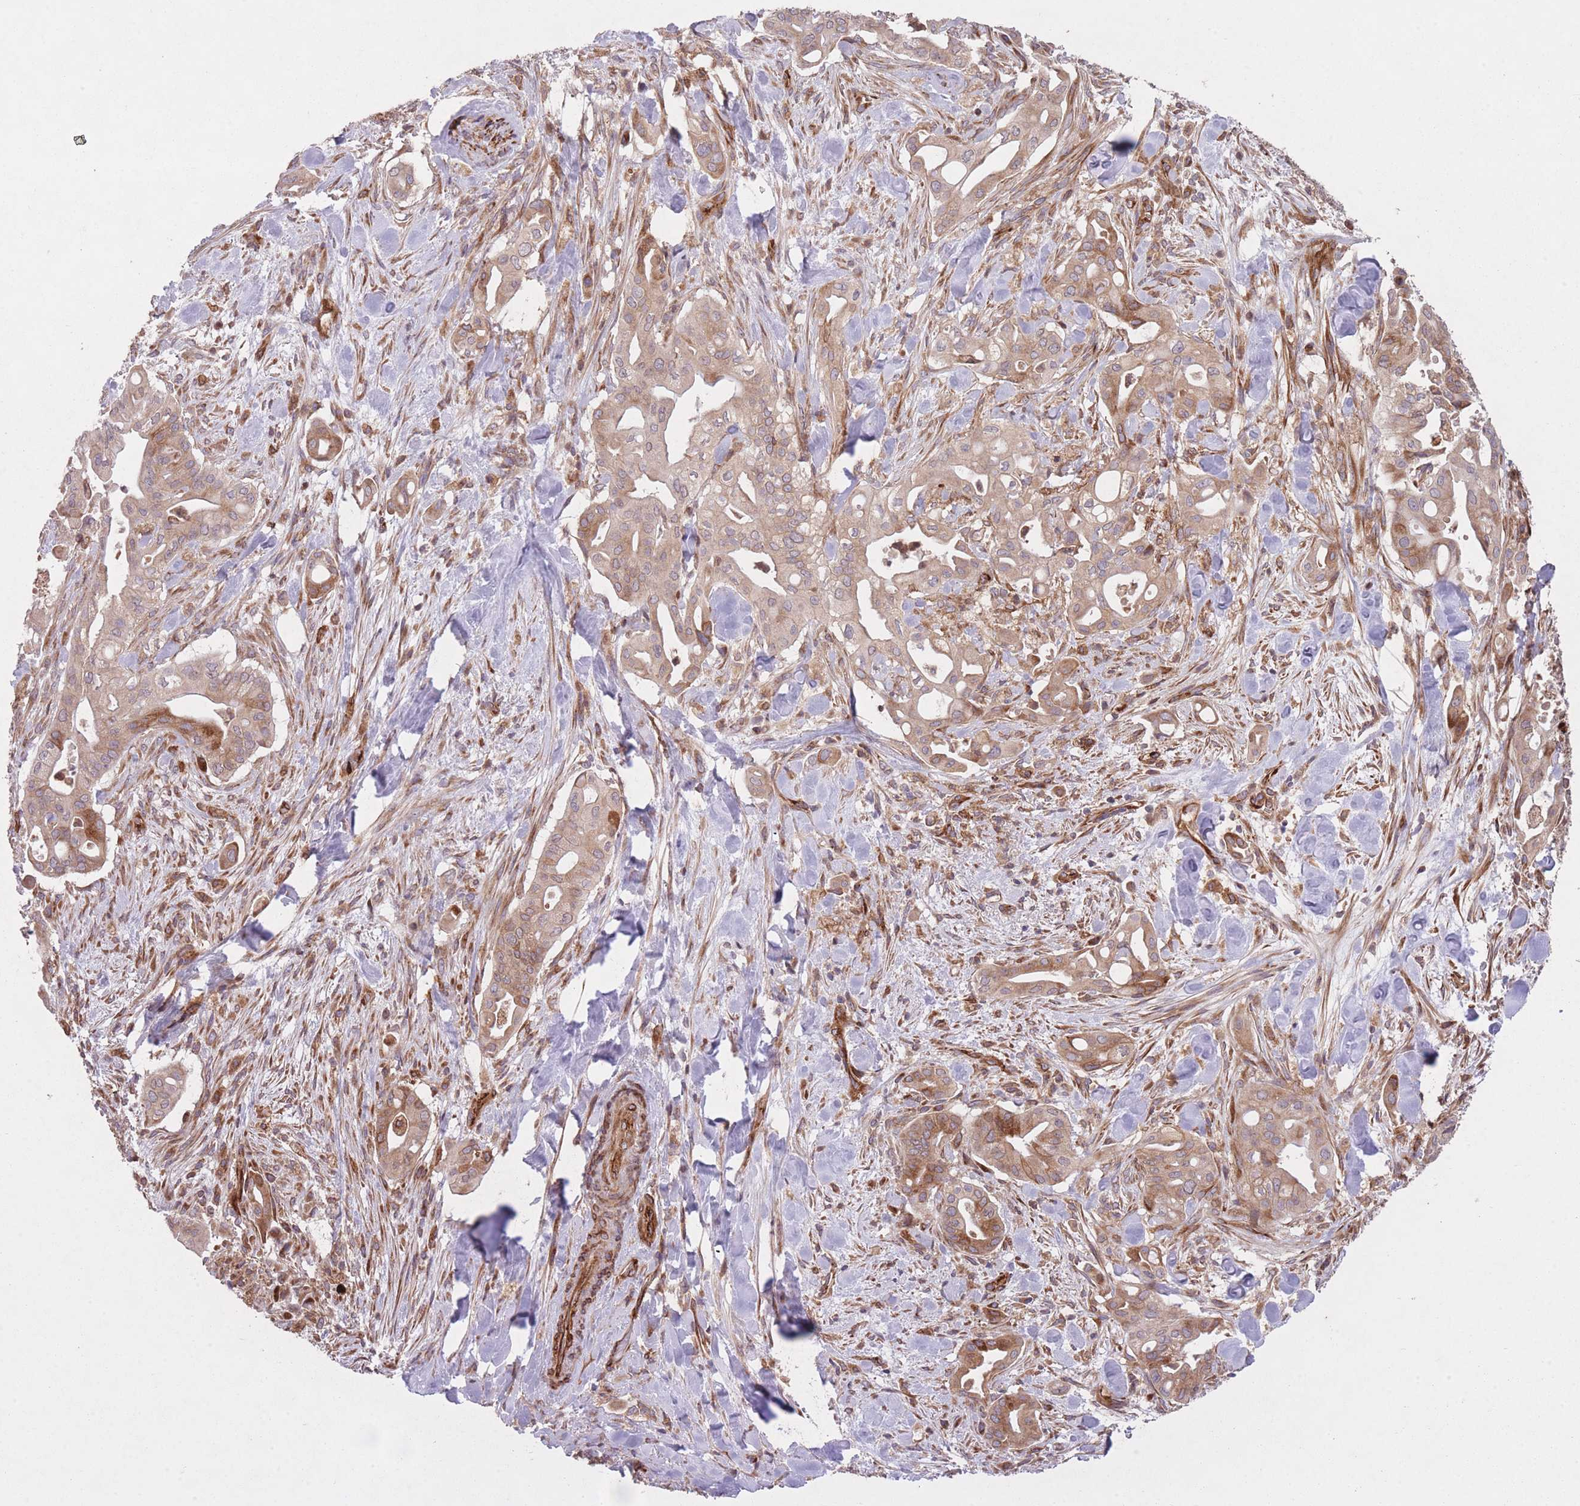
{"staining": {"intensity": "moderate", "quantity": ">75%", "location": "cytoplasmic/membranous"}, "tissue": "liver cancer", "cell_type": "Tumor cells", "image_type": "cancer", "snomed": [{"axis": "morphology", "description": "Cholangiocarcinoma"}, {"axis": "topography", "description": "Liver"}], "caption": "About >75% of tumor cells in liver cancer (cholangiocarcinoma) demonstrate moderate cytoplasmic/membranous protein expression as visualized by brown immunohistochemical staining.", "gene": "CISH", "patient": {"sex": "female", "age": 68}}